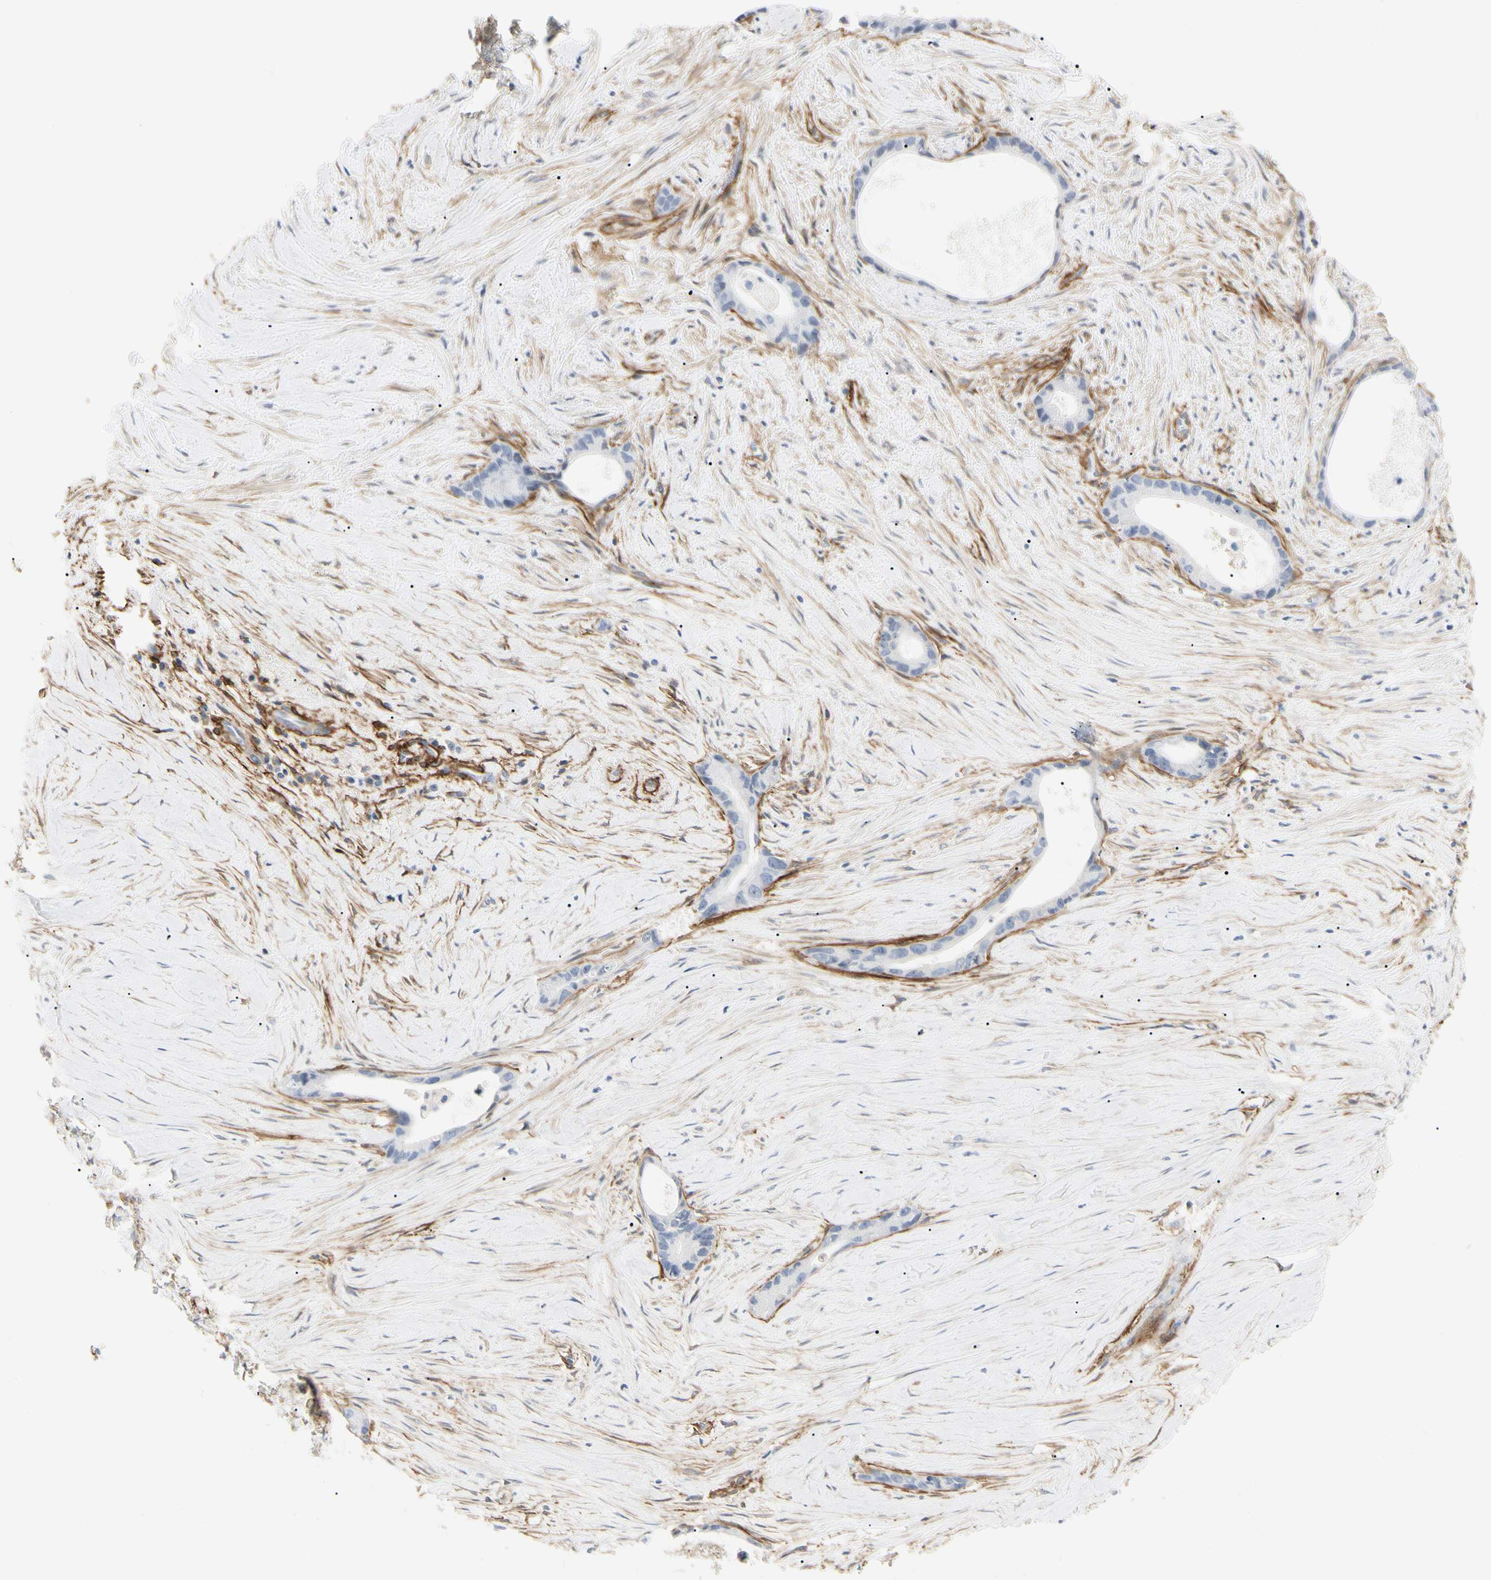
{"staining": {"intensity": "negative", "quantity": "none", "location": "none"}, "tissue": "liver cancer", "cell_type": "Tumor cells", "image_type": "cancer", "snomed": [{"axis": "morphology", "description": "Cholangiocarcinoma"}, {"axis": "topography", "description": "Liver"}], "caption": "This image is of liver cholangiocarcinoma stained with immunohistochemistry to label a protein in brown with the nuclei are counter-stained blue. There is no expression in tumor cells.", "gene": "GGT5", "patient": {"sex": "female", "age": 55}}